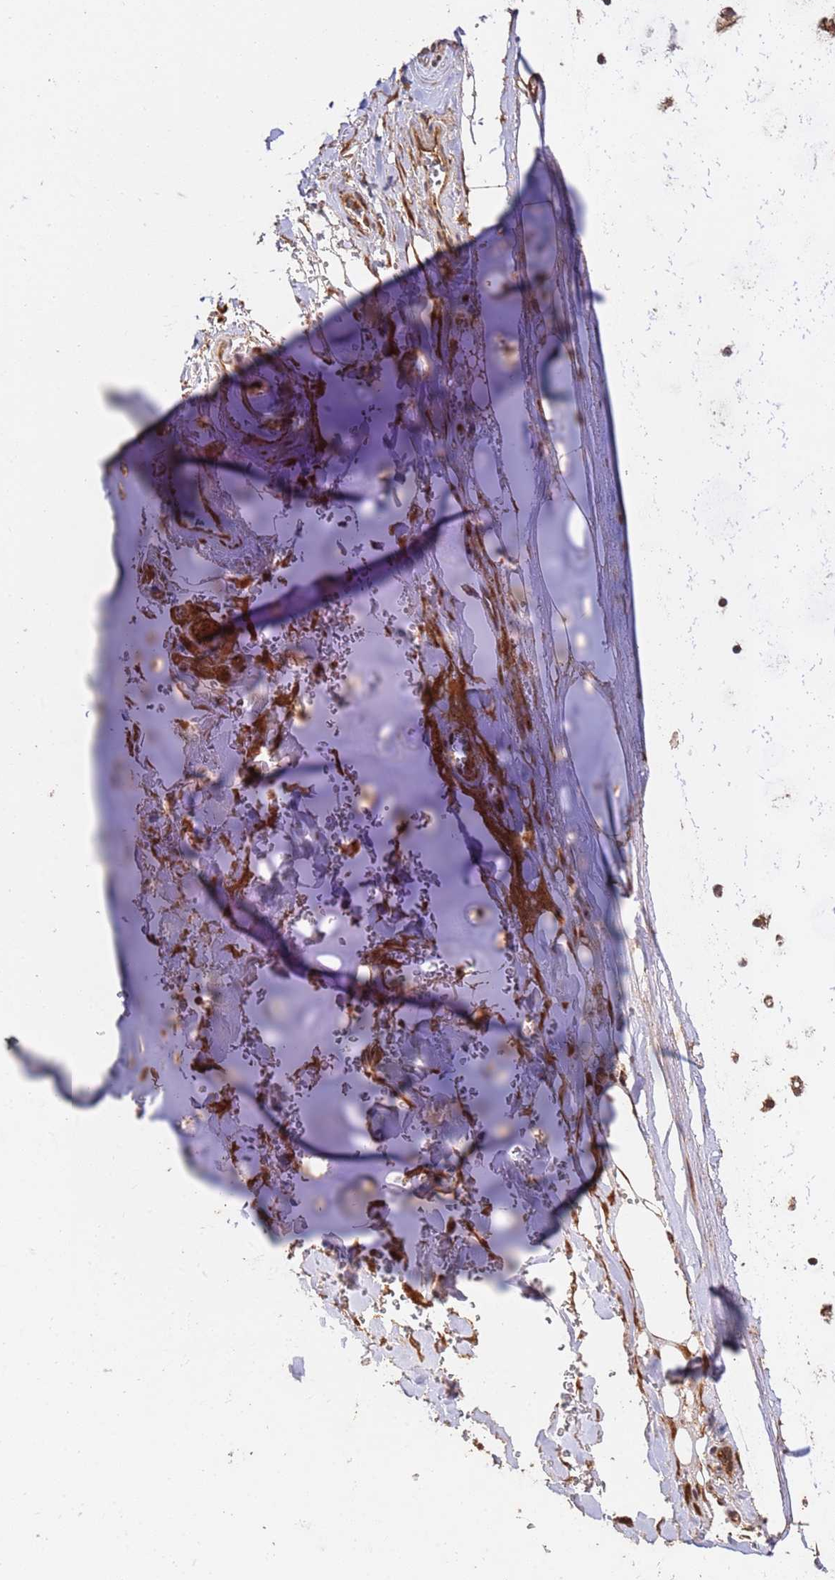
{"staining": {"intensity": "moderate", "quantity": "<25%", "location": "cytoplasmic/membranous"}, "tissue": "adipose tissue", "cell_type": "Adipocytes", "image_type": "normal", "snomed": [{"axis": "morphology", "description": "Normal tissue, NOS"}, {"axis": "topography", "description": "Cartilage tissue"}], "caption": "Adipocytes demonstrate low levels of moderate cytoplasmic/membranous staining in about <25% of cells in normal adipose tissue.", "gene": "ZNF619", "patient": {"sex": "male", "age": 66}}